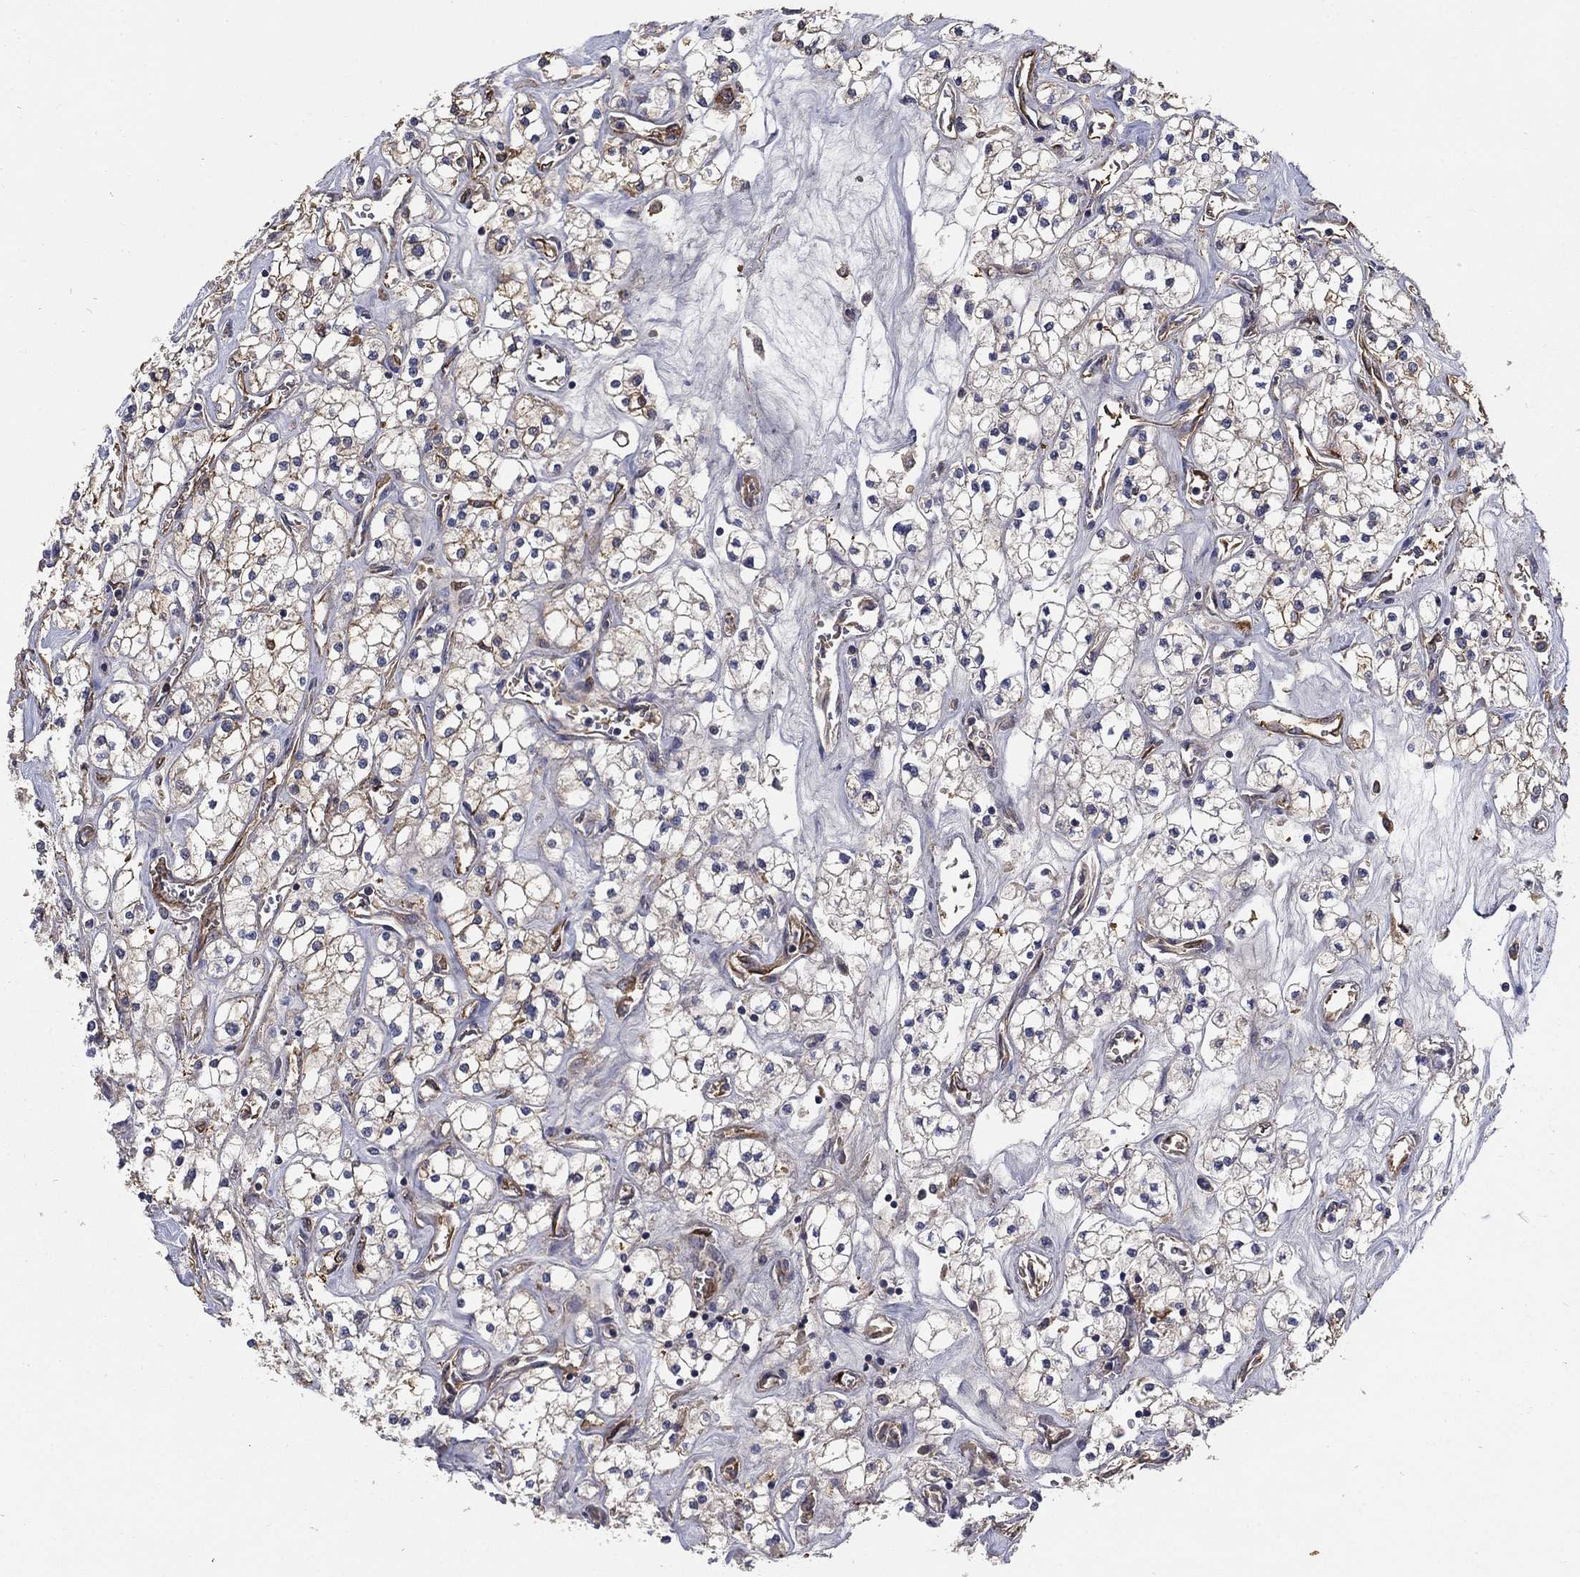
{"staining": {"intensity": "moderate", "quantity": "<25%", "location": "cytoplasmic/membranous"}, "tissue": "renal cancer", "cell_type": "Tumor cells", "image_type": "cancer", "snomed": [{"axis": "morphology", "description": "Adenocarcinoma, NOS"}, {"axis": "topography", "description": "Kidney"}], "caption": "An IHC image of neoplastic tissue is shown. Protein staining in brown shows moderate cytoplasmic/membranous positivity in renal cancer within tumor cells. The protein is stained brown, and the nuclei are stained in blue (DAB IHC with brightfield microscopy, high magnification).", "gene": "DPYSL2", "patient": {"sex": "male", "age": 80}}